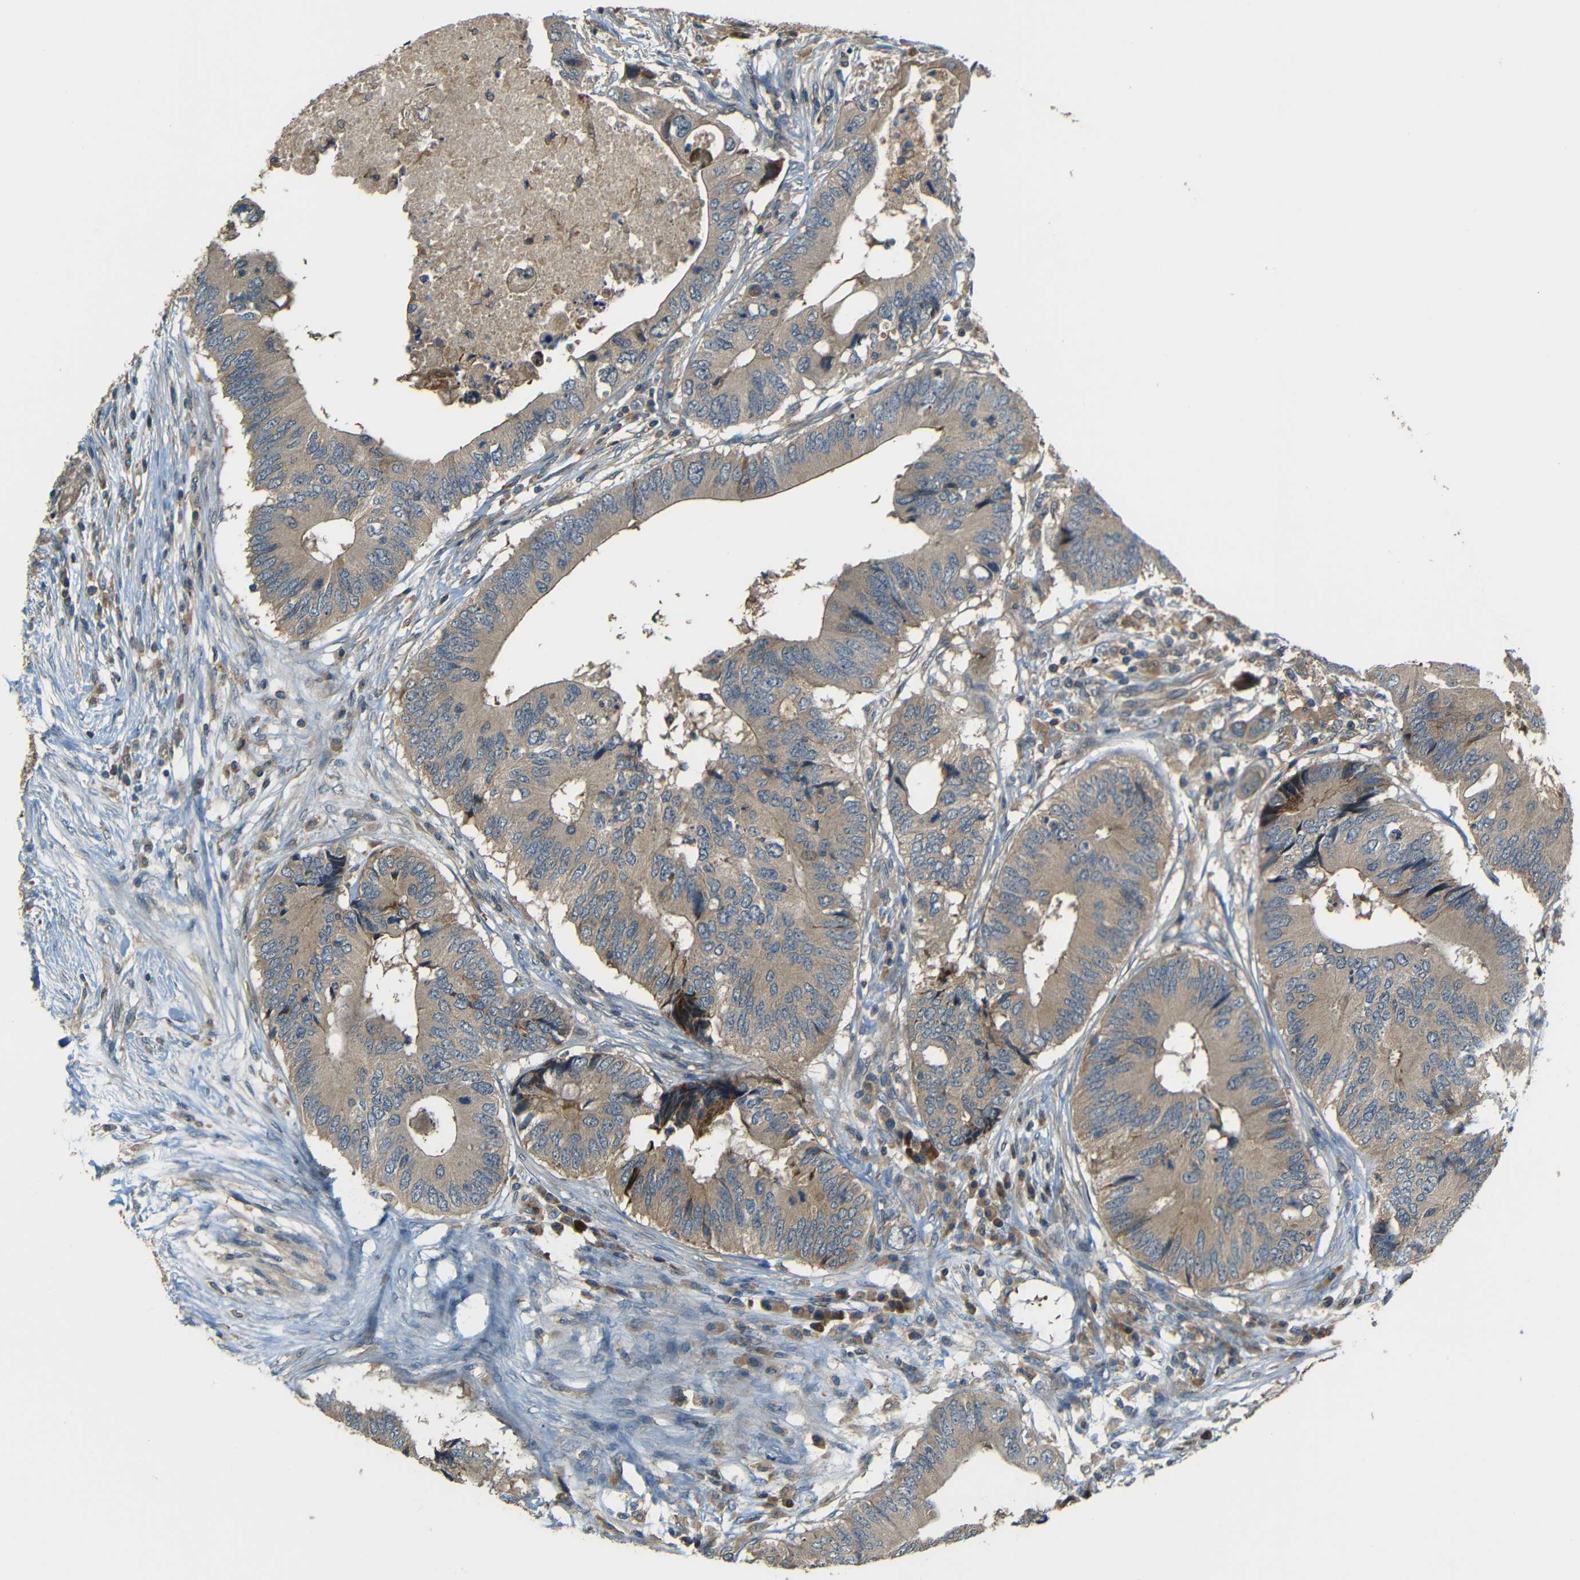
{"staining": {"intensity": "moderate", "quantity": ">75%", "location": "cytoplasmic/membranous"}, "tissue": "colorectal cancer", "cell_type": "Tumor cells", "image_type": "cancer", "snomed": [{"axis": "morphology", "description": "Adenocarcinoma, NOS"}, {"axis": "topography", "description": "Colon"}], "caption": "Tumor cells reveal moderate cytoplasmic/membranous expression in approximately >75% of cells in colorectal cancer (adenocarcinoma).", "gene": "FNDC3A", "patient": {"sex": "male", "age": 71}}